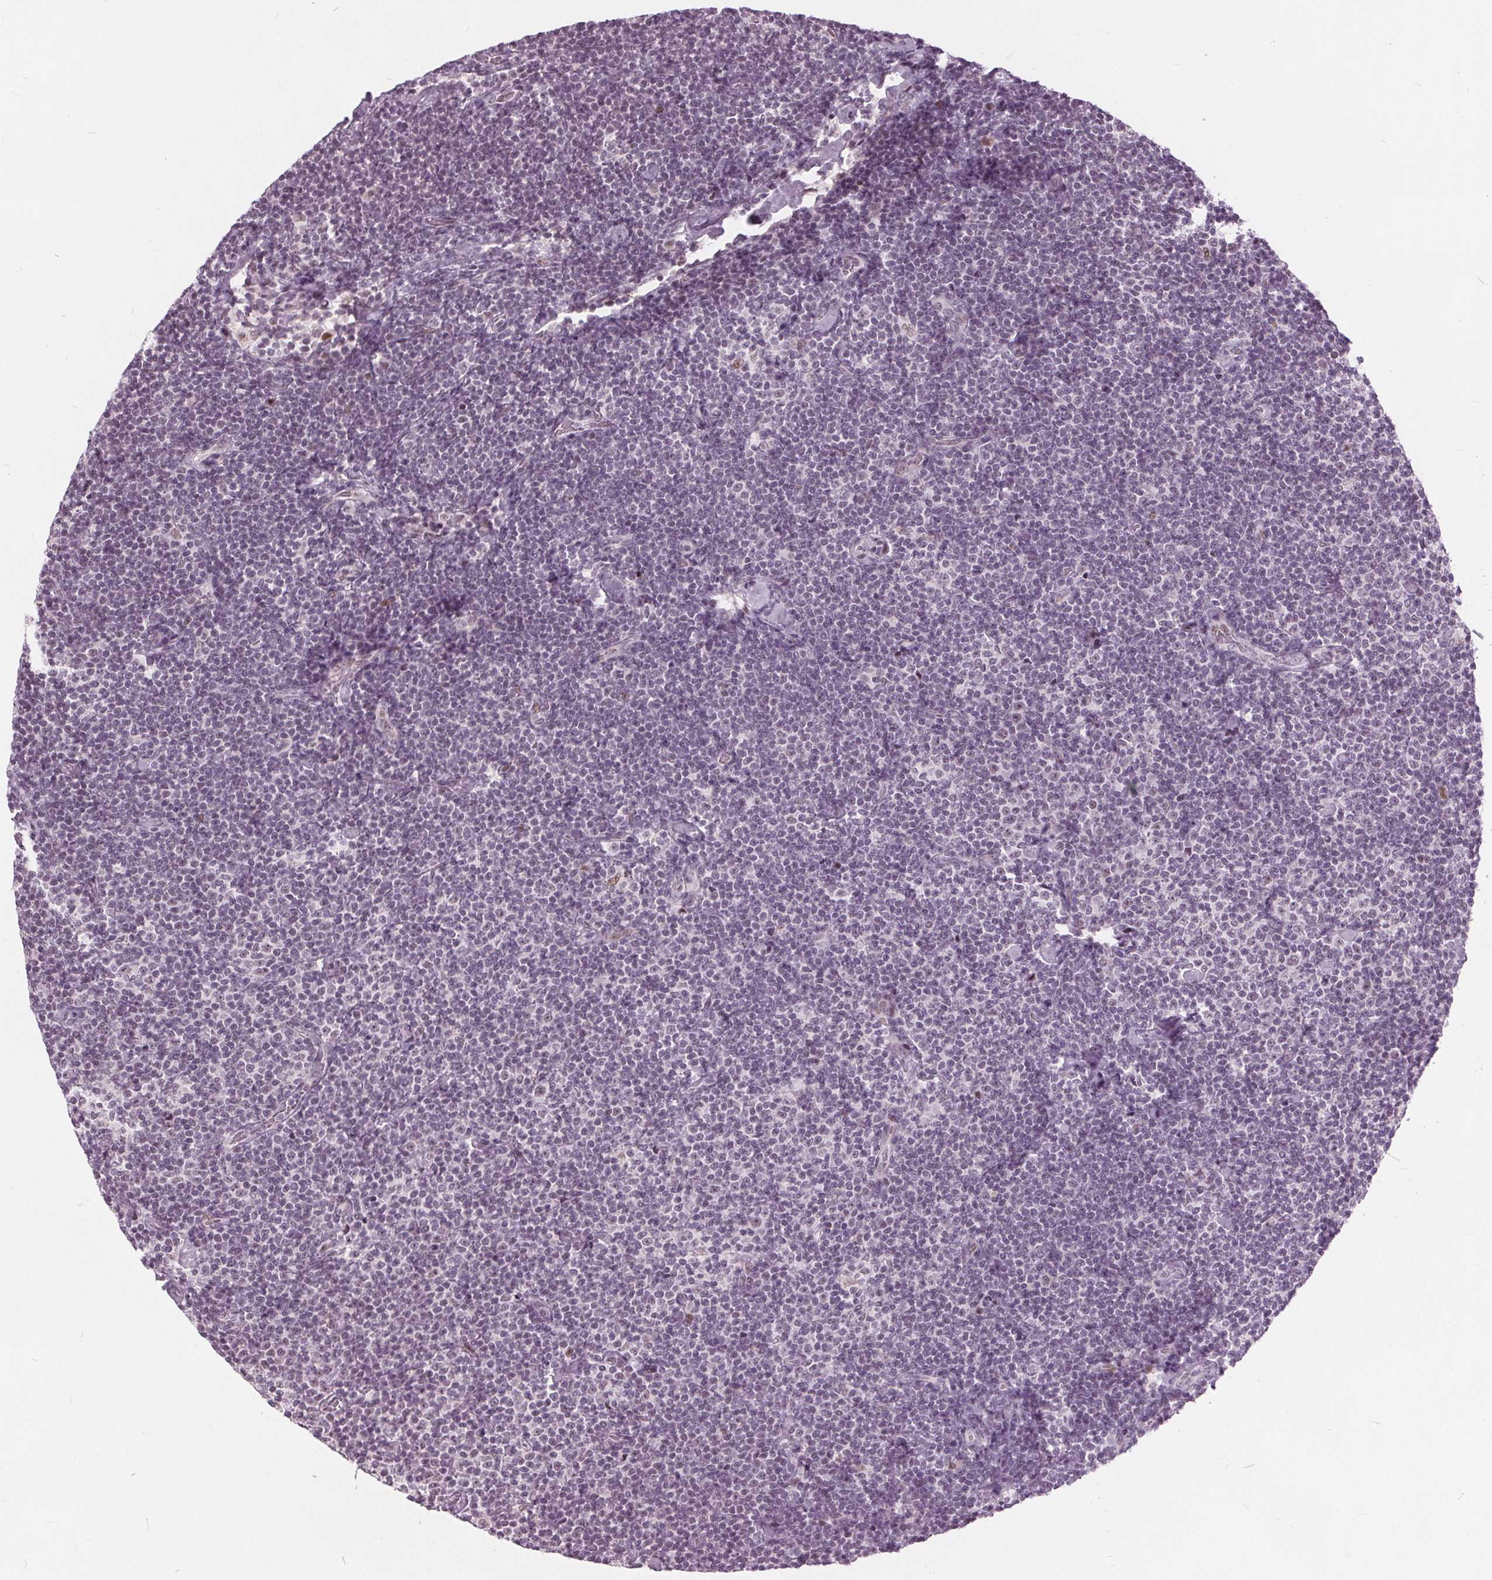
{"staining": {"intensity": "weak", "quantity": "<25%", "location": "nuclear"}, "tissue": "lymphoma", "cell_type": "Tumor cells", "image_type": "cancer", "snomed": [{"axis": "morphology", "description": "Malignant lymphoma, non-Hodgkin's type, Low grade"}, {"axis": "topography", "description": "Lymph node"}], "caption": "Immunohistochemistry of human malignant lymphoma, non-Hodgkin's type (low-grade) exhibits no expression in tumor cells. Brightfield microscopy of immunohistochemistry (IHC) stained with DAB (3,3'-diaminobenzidine) (brown) and hematoxylin (blue), captured at high magnification.", "gene": "TTC34", "patient": {"sex": "male", "age": 81}}